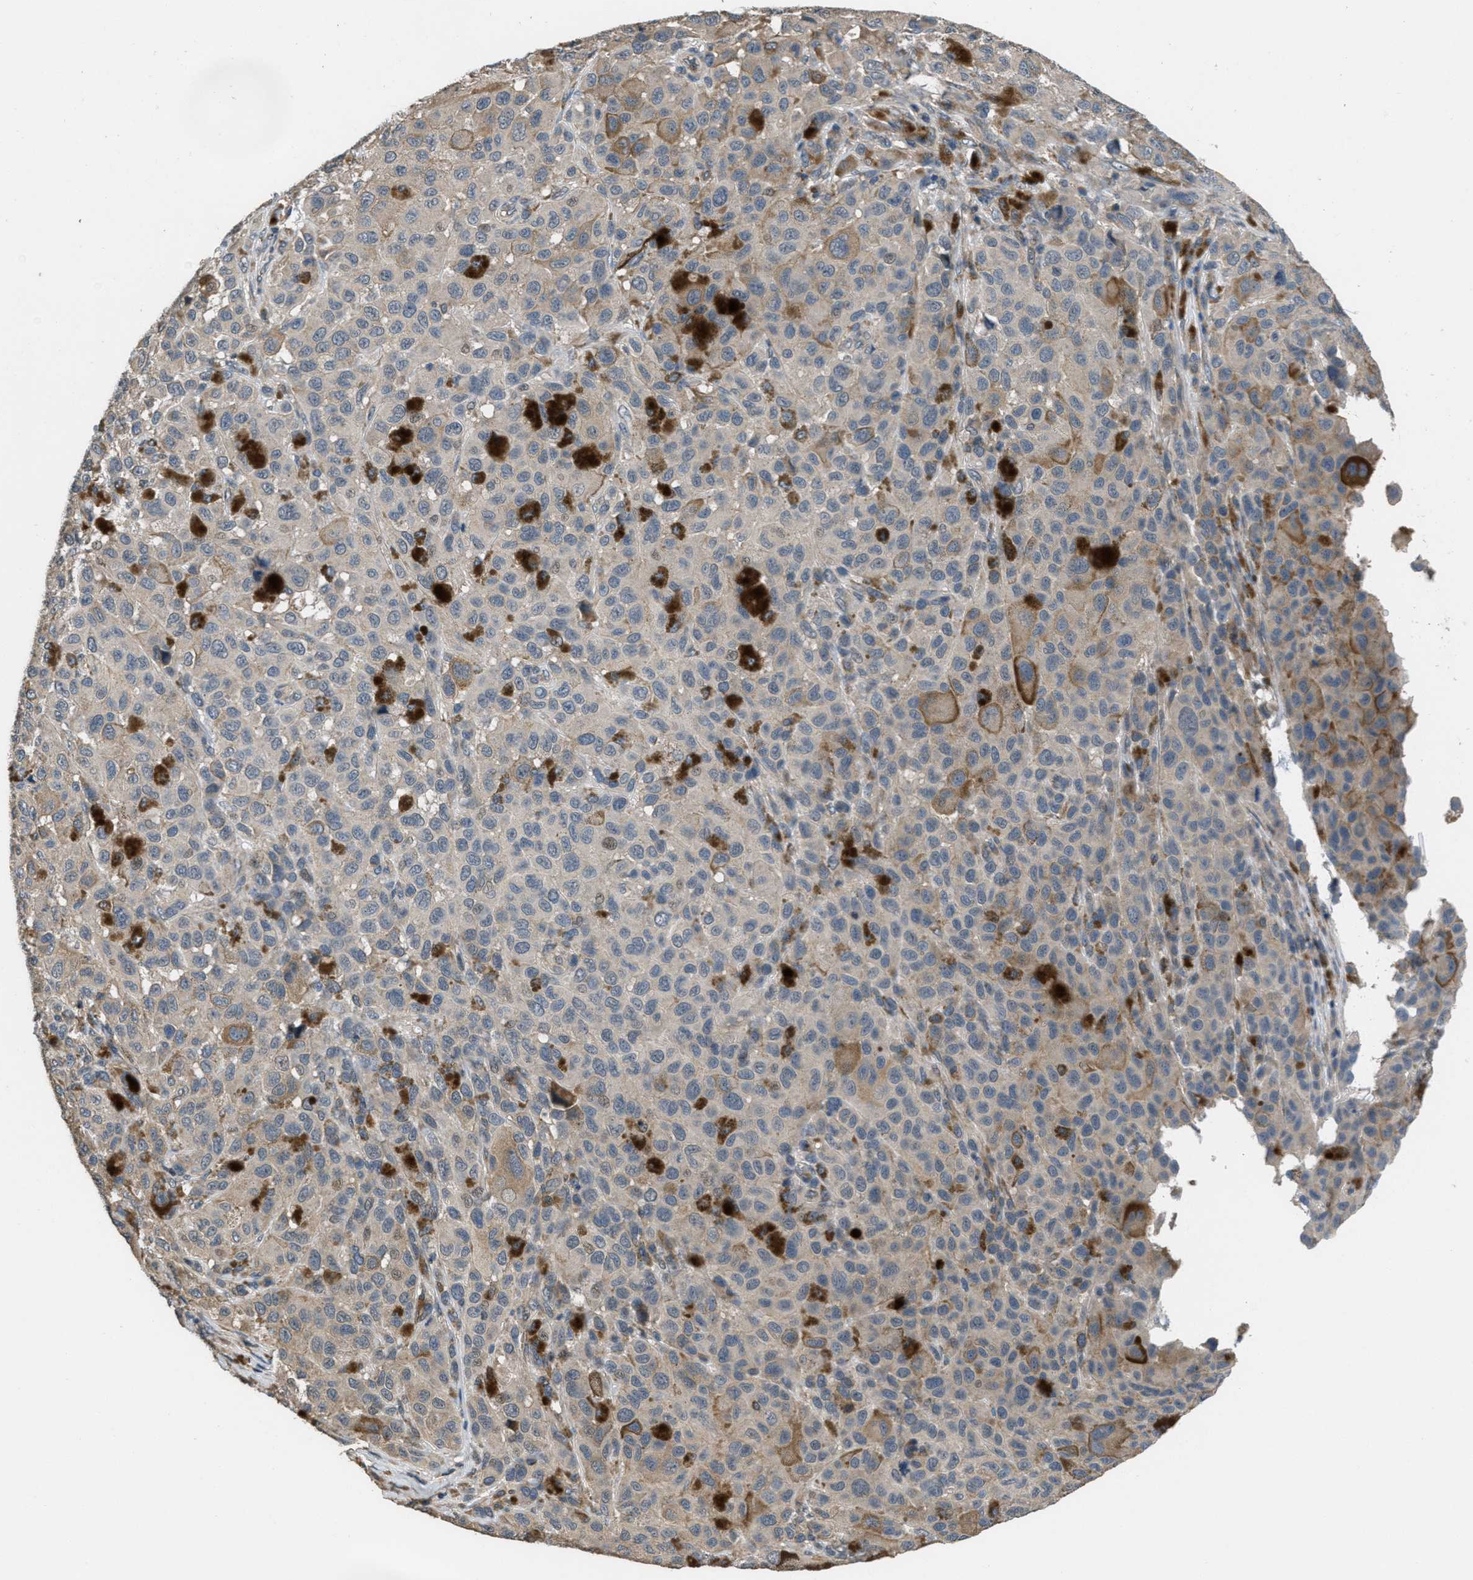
{"staining": {"intensity": "negative", "quantity": "none", "location": "none"}, "tissue": "melanoma", "cell_type": "Tumor cells", "image_type": "cancer", "snomed": [{"axis": "morphology", "description": "Malignant melanoma, NOS"}, {"axis": "topography", "description": "Skin"}], "caption": "There is no significant expression in tumor cells of melanoma. (DAB IHC visualized using brightfield microscopy, high magnification).", "gene": "NAT1", "patient": {"sex": "male", "age": 96}}